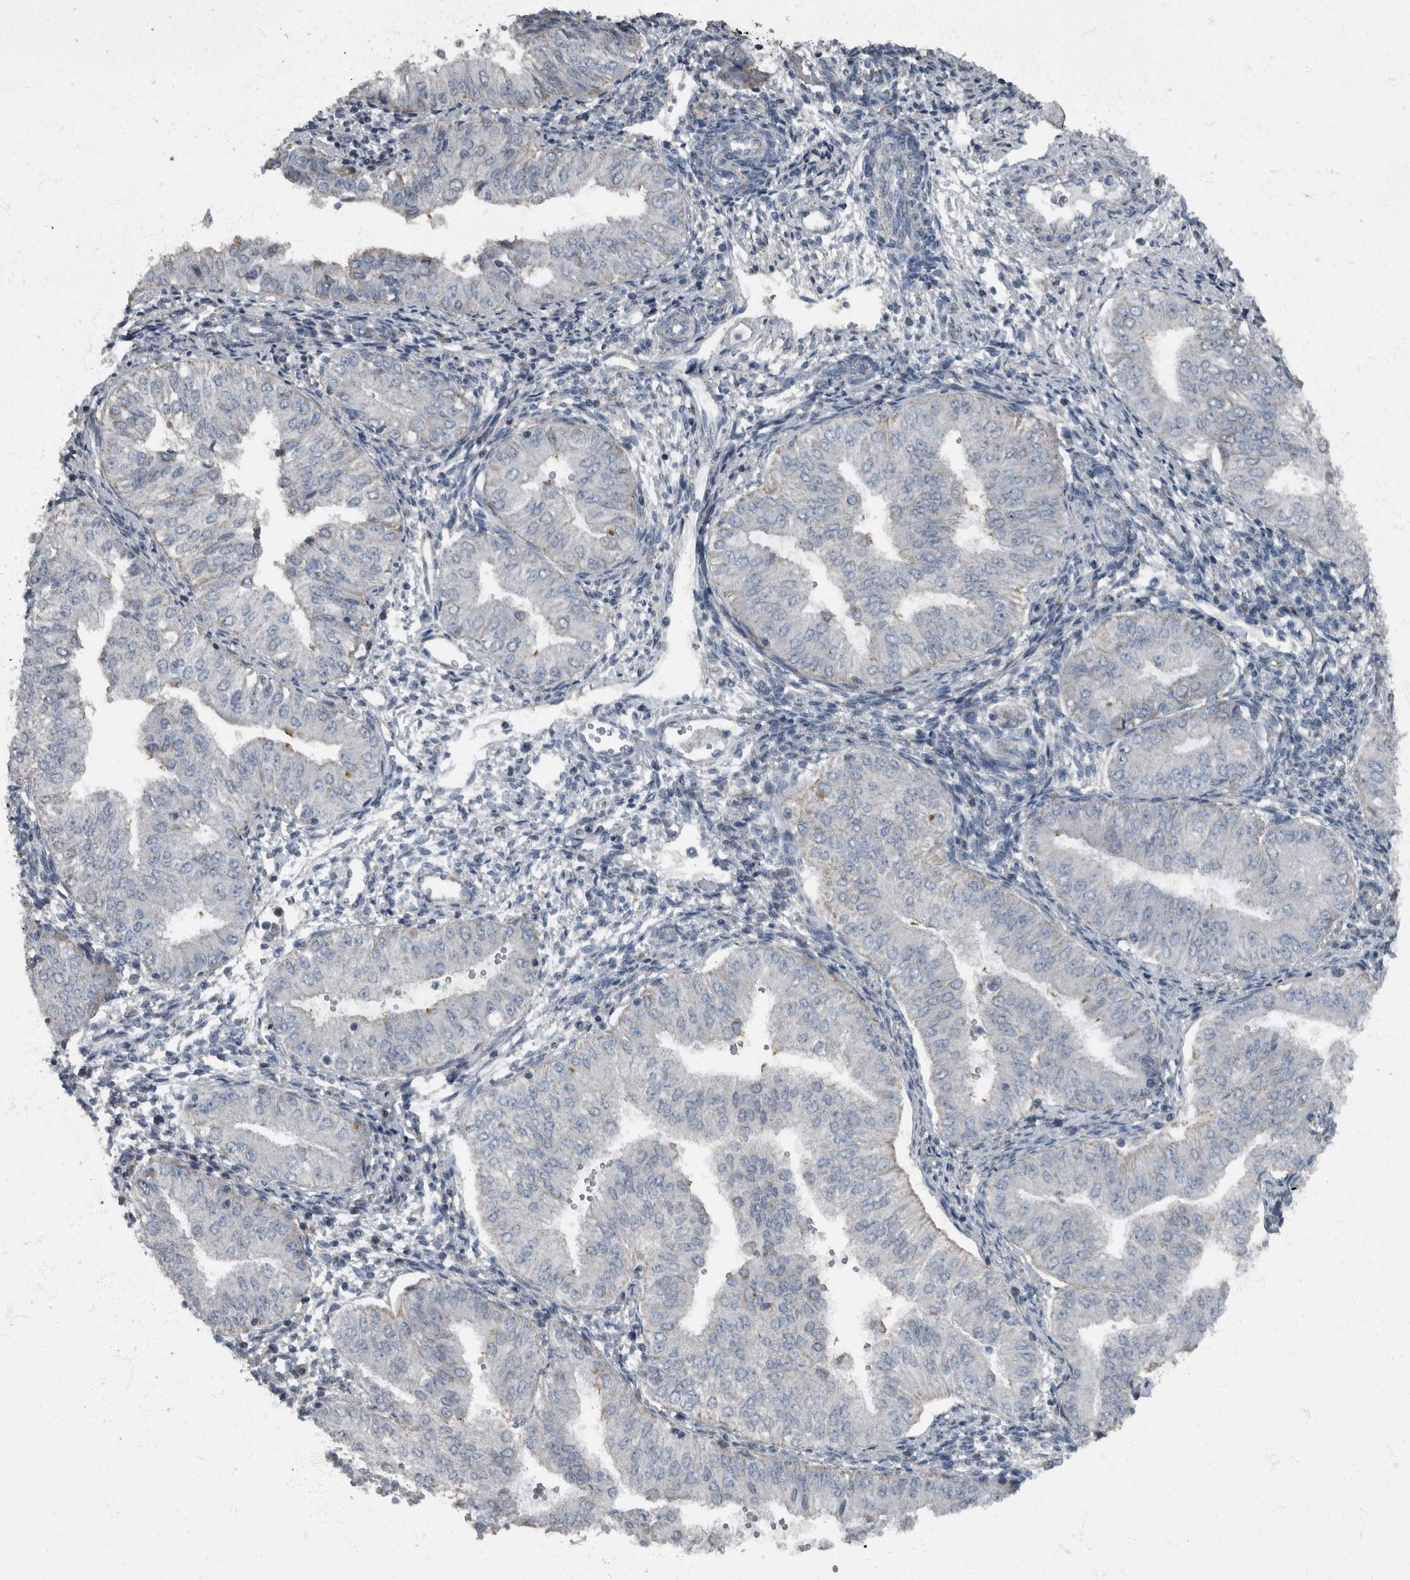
{"staining": {"intensity": "negative", "quantity": "none", "location": "none"}, "tissue": "endometrial cancer", "cell_type": "Tumor cells", "image_type": "cancer", "snomed": [{"axis": "morphology", "description": "Normal tissue, NOS"}, {"axis": "morphology", "description": "Adenocarcinoma, NOS"}, {"axis": "topography", "description": "Endometrium"}], "caption": "High magnification brightfield microscopy of endometrial cancer stained with DAB (3,3'-diaminobenzidine) (brown) and counterstained with hematoxylin (blue): tumor cells show no significant expression. (DAB (3,3'-diaminobenzidine) immunohistochemistry, high magnification).", "gene": "RABGGTB", "patient": {"sex": "female", "age": 53}}